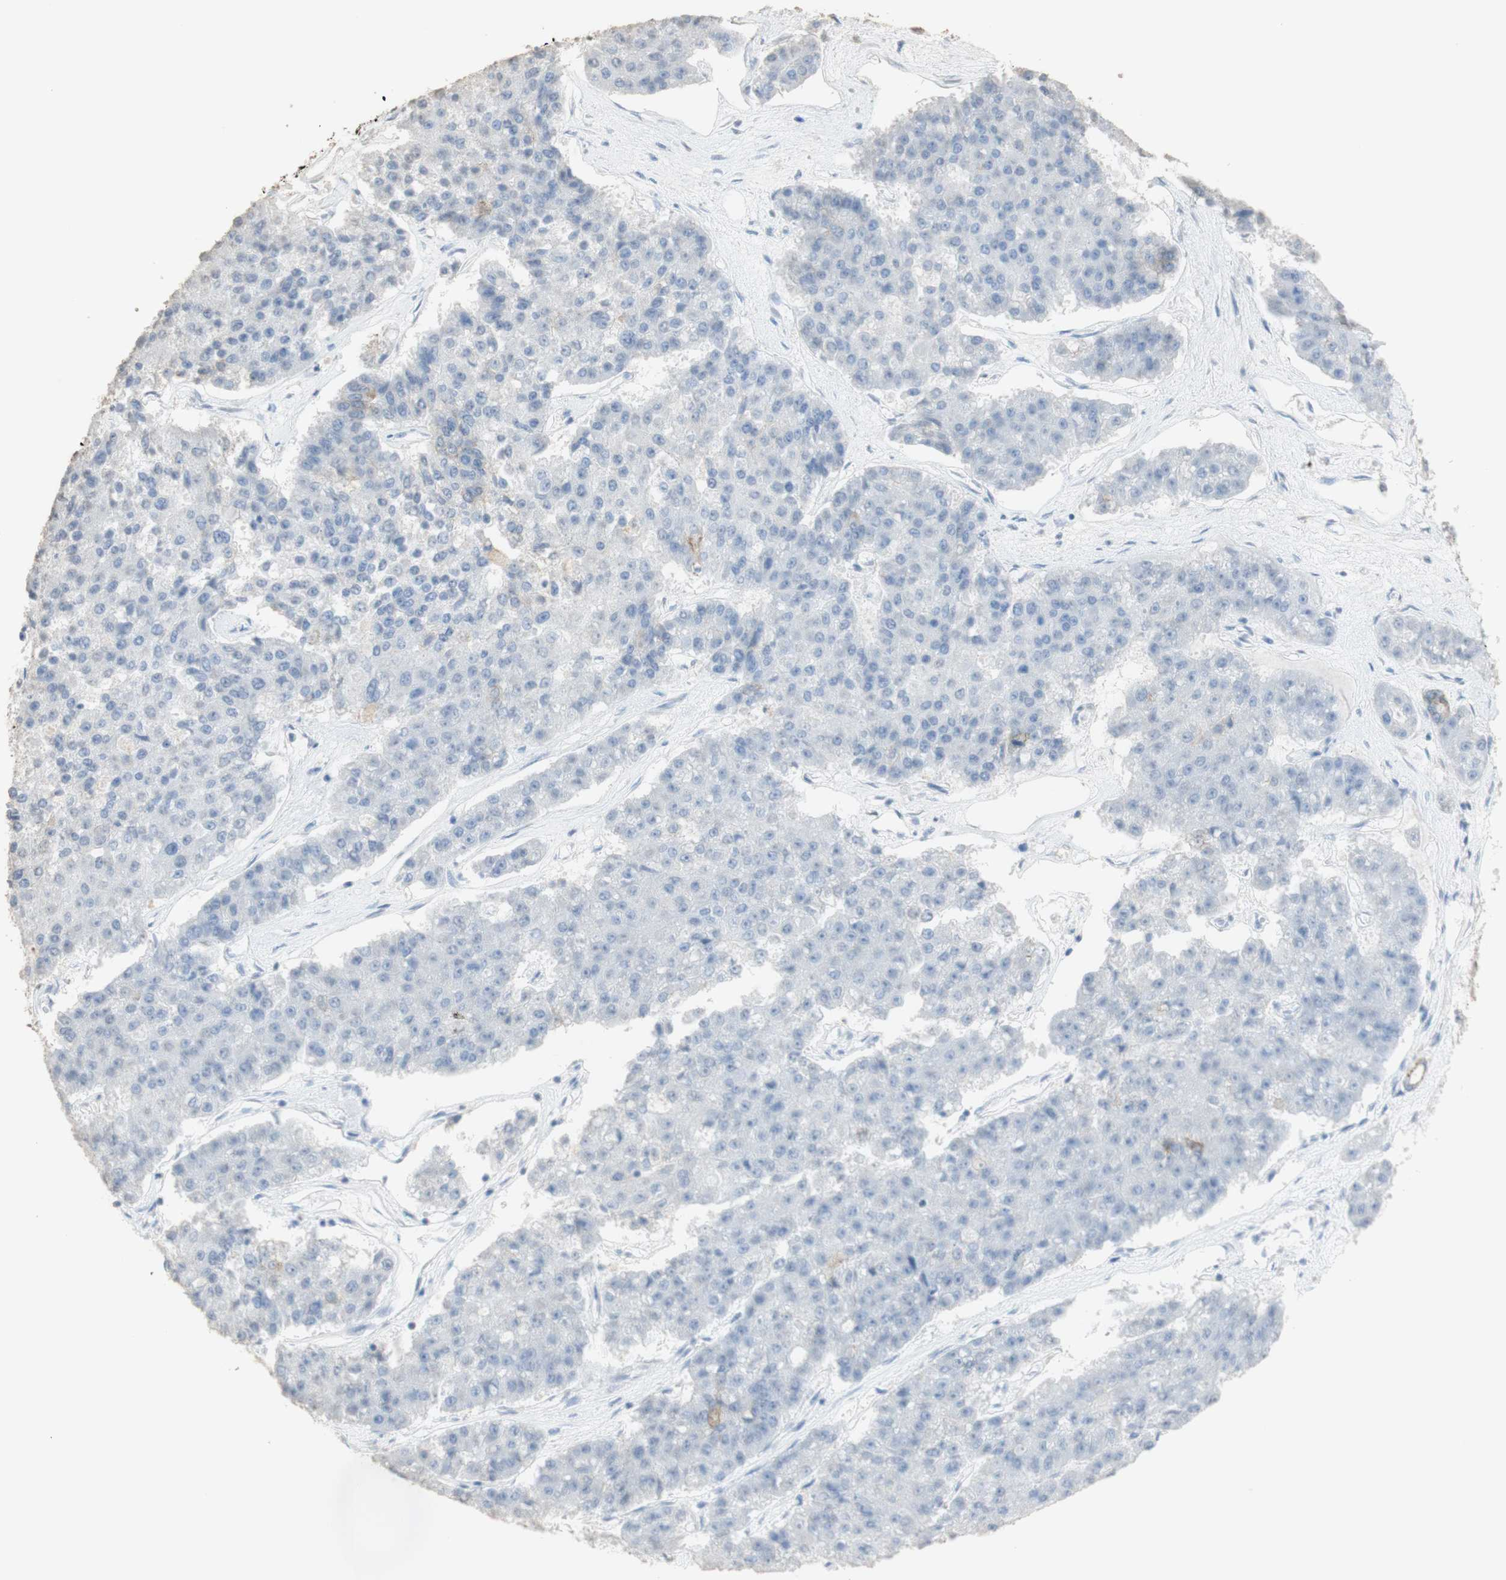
{"staining": {"intensity": "negative", "quantity": "none", "location": "none"}, "tissue": "pancreatic cancer", "cell_type": "Tumor cells", "image_type": "cancer", "snomed": [{"axis": "morphology", "description": "Adenocarcinoma, NOS"}, {"axis": "topography", "description": "Pancreas"}], "caption": "Tumor cells show no significant protein staining in pancreatic cancer (adenocarcinoma). (DAB immunohistochemistry (IHC) with hematoxylin counter stain).", "gene": "L1CAM", "patient": {"sex": "male", "age": 50}}